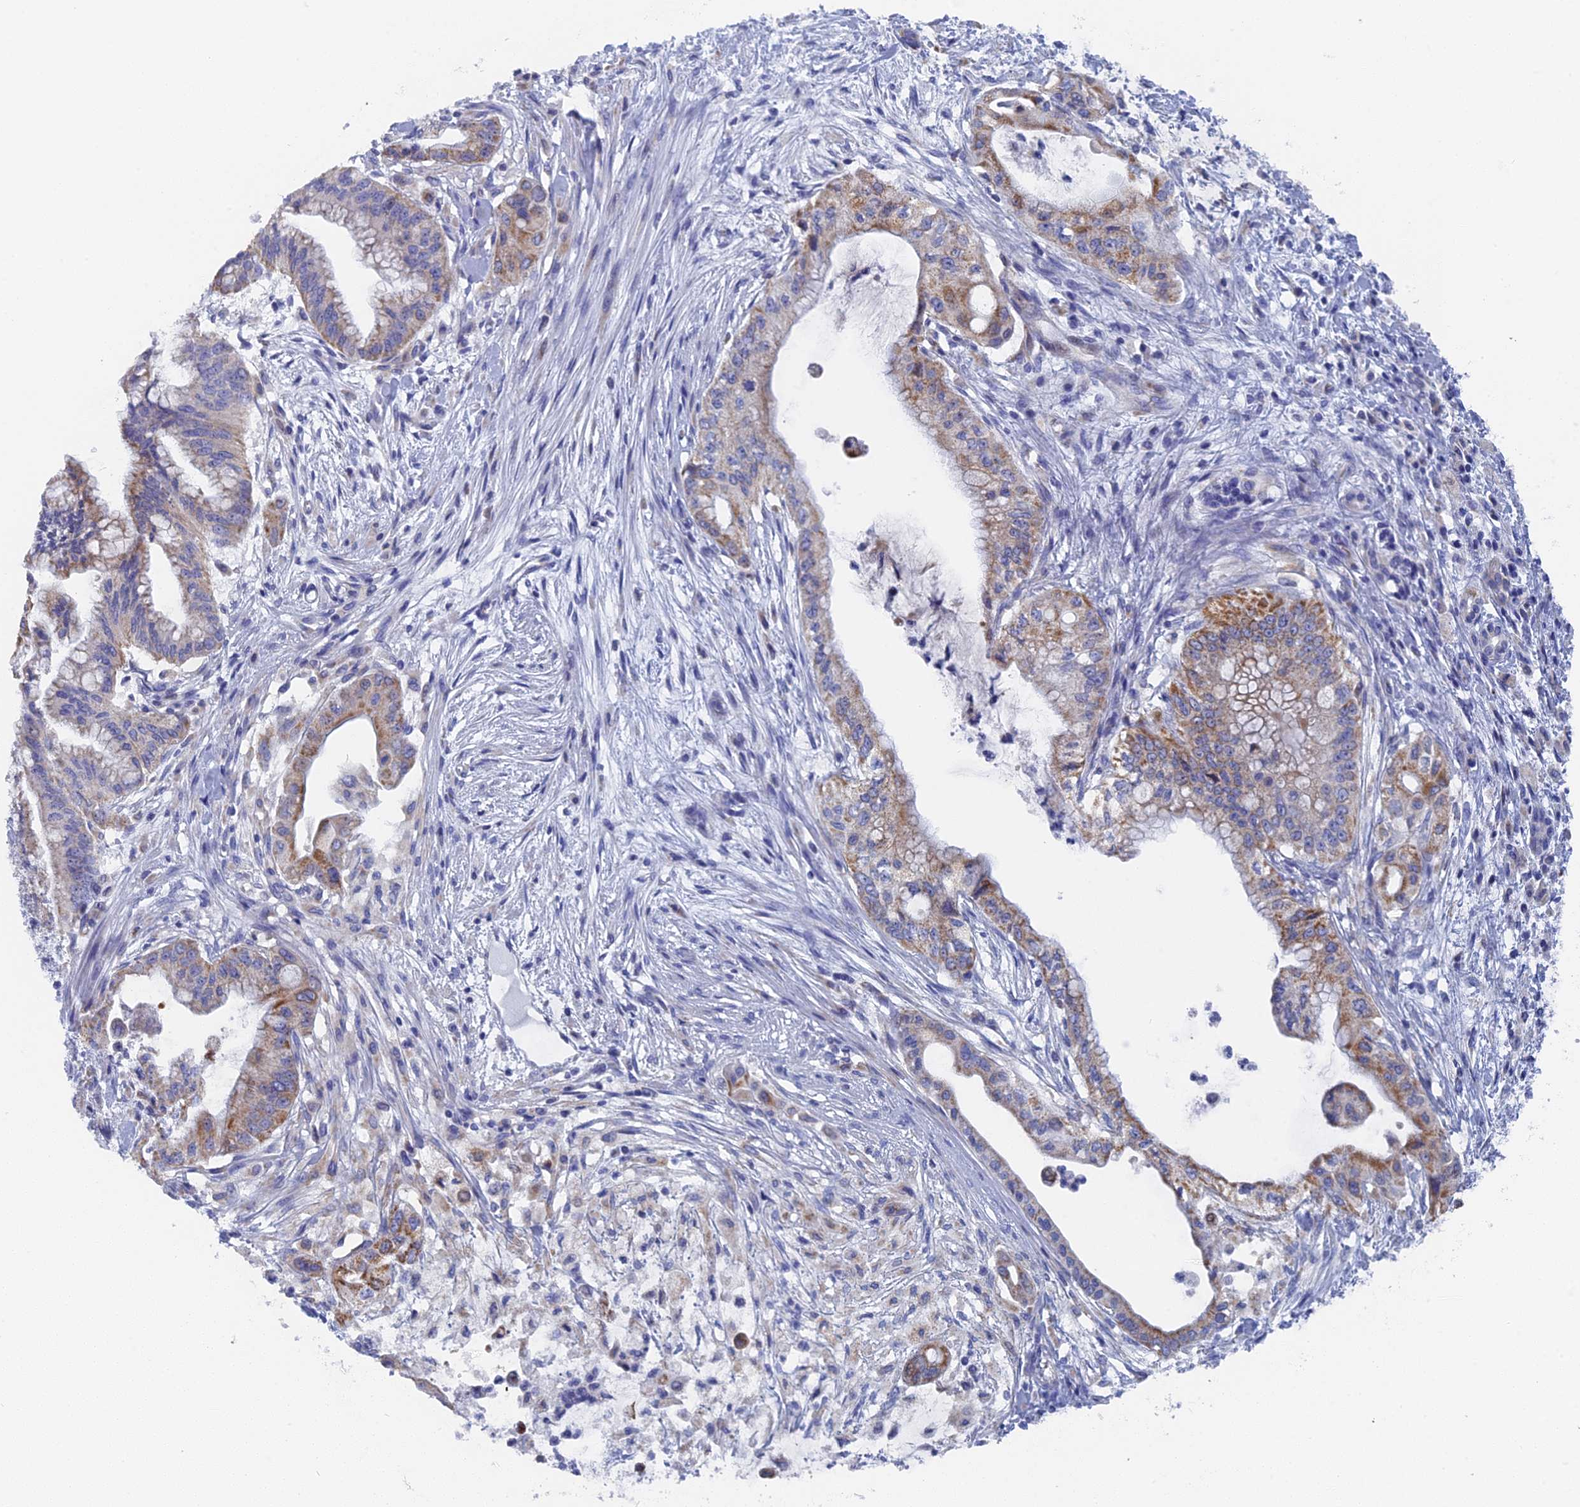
{"staining": {"intensity": "moderate", "quantity": "25%-75%", "location": "cytoplasmic/membranous"}, "tissue": "pancreatic cancer", "cell_type": "Tumor cells", "image_type": "cancer", "snomed": [{"axis": "morphology", "description": "Adenocarcinoma, NOS"}, {"axis": "topography", "description": "Pancreas"}], "caption": "Brown immunohistochemical staining in adenocarcinoma (pancreatic) exhibits moderate cytoplasmic/membranous staining in approximately 25%-75% of tumor cells.", "gene": "HIGD1A", "patient": {"sex": "male", "age": 46}}